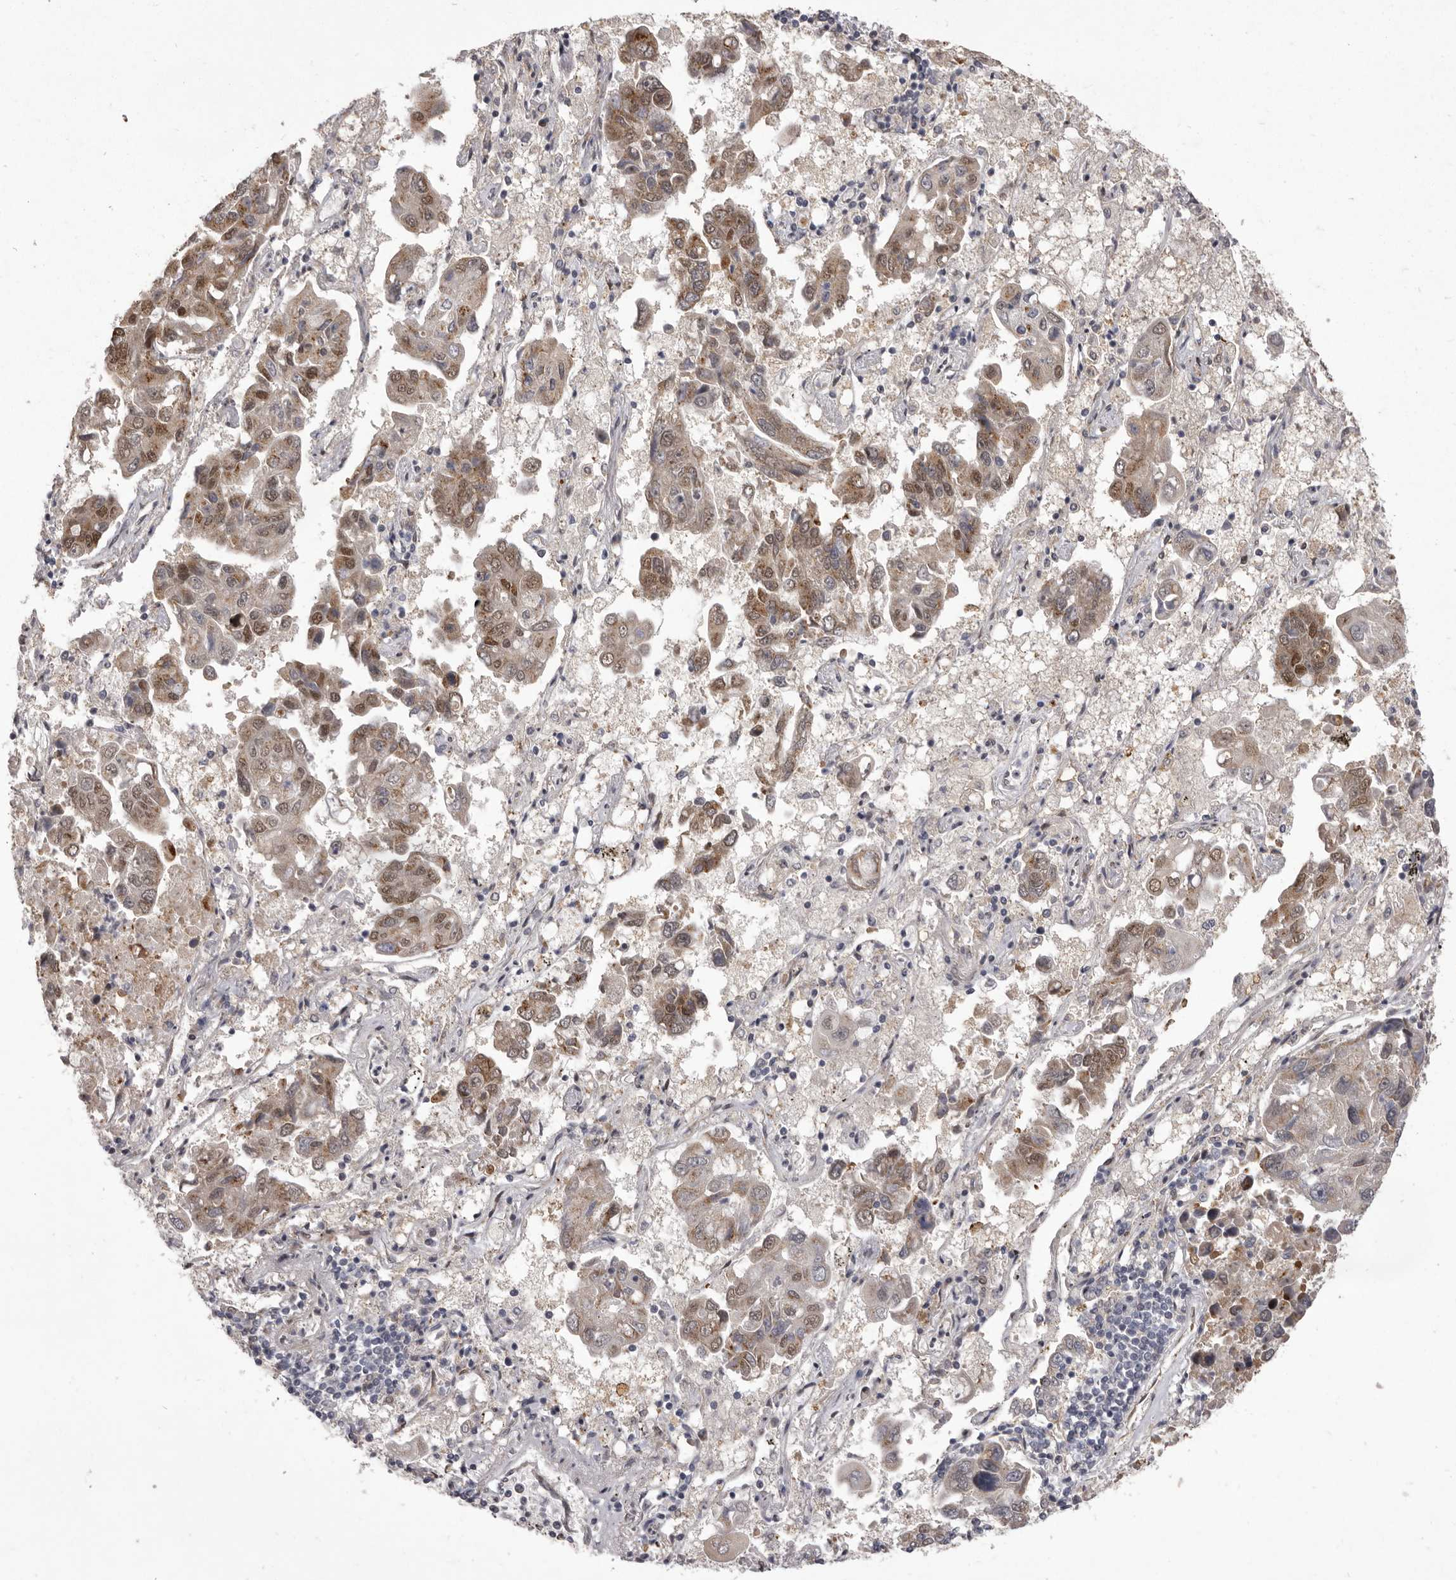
{"staining": {"intensity": "moderate", "quantity": ">75%", "location": "cytoplasmic/membranous"}, "tissue": "lung cancer", "cell_type": "Tumor cells", "image_type": "cancer", "snomed": [{"axis": "morphology", "description": "Adenocarcinoma, NOS"}, {"axis": "topography", "description": "Lung"}], "caption": "Human lung cancer (adenocarcinoma) stained for a protein (brown) exhibits moderate cytoplasmic/membranous positive expression in approximately >75% of tumor cells.", "gene": "TBC1D8B", "patient": {"sex": "male", "age": 64}}